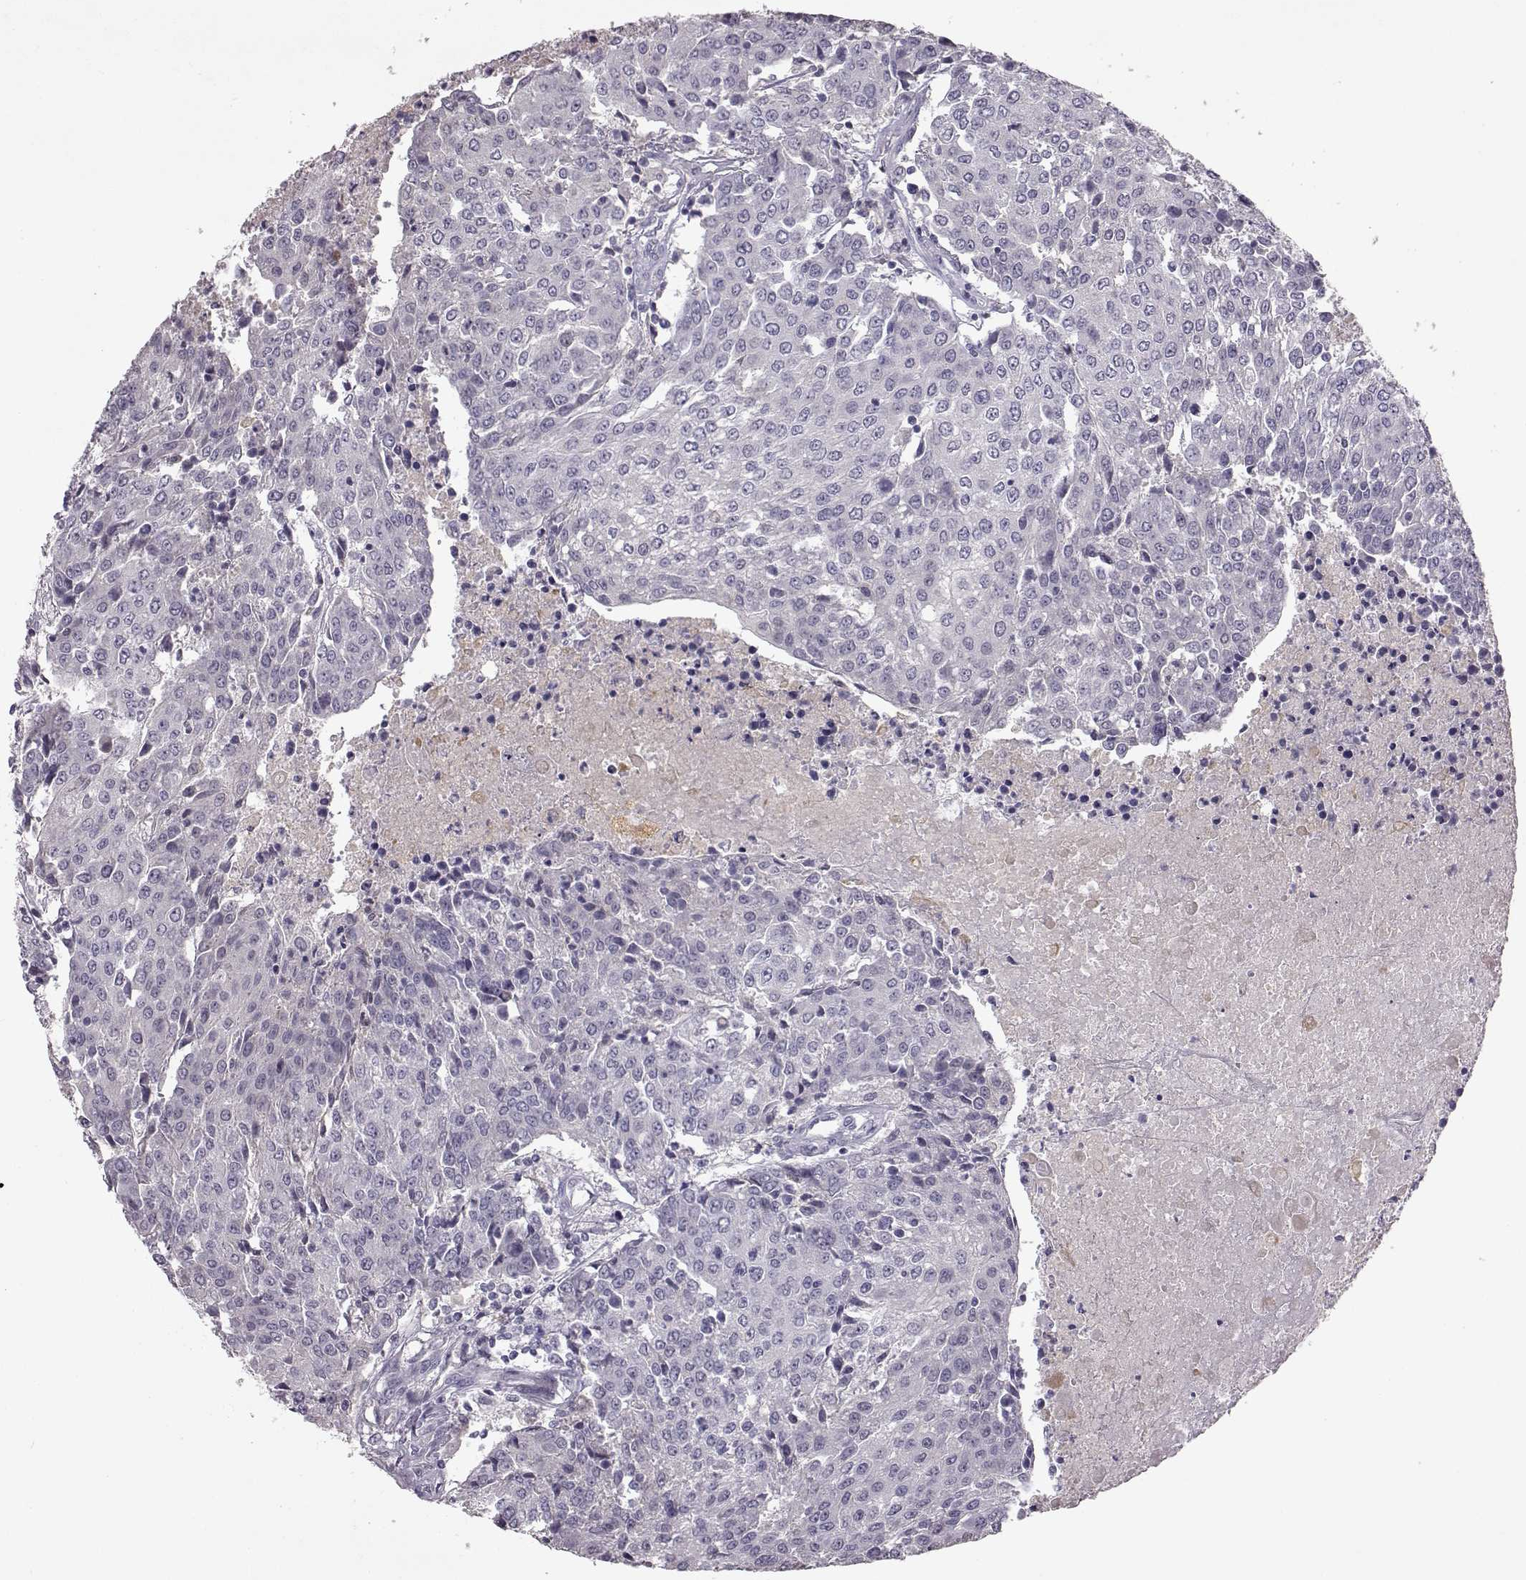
{"staining": {"intensity": "negative", "quantity": "none", "location": "none"}, "tissue": "urothelial cancer", "cell_type": "Tumor cells", "image_type": "cancer", "snomed": [{"axis": "morphology", "description": "Urothelial carcinoma, High grade"}, {"axis": "topography", "description": "Urinary bladder"}], "caption": "A high-resolution histopathology image shows IHC staining of urothelial cancer, which shows no significant expression in tumor cells.", "gene": "SPAG17", "patient": {"sex": "female", "age": 85}}